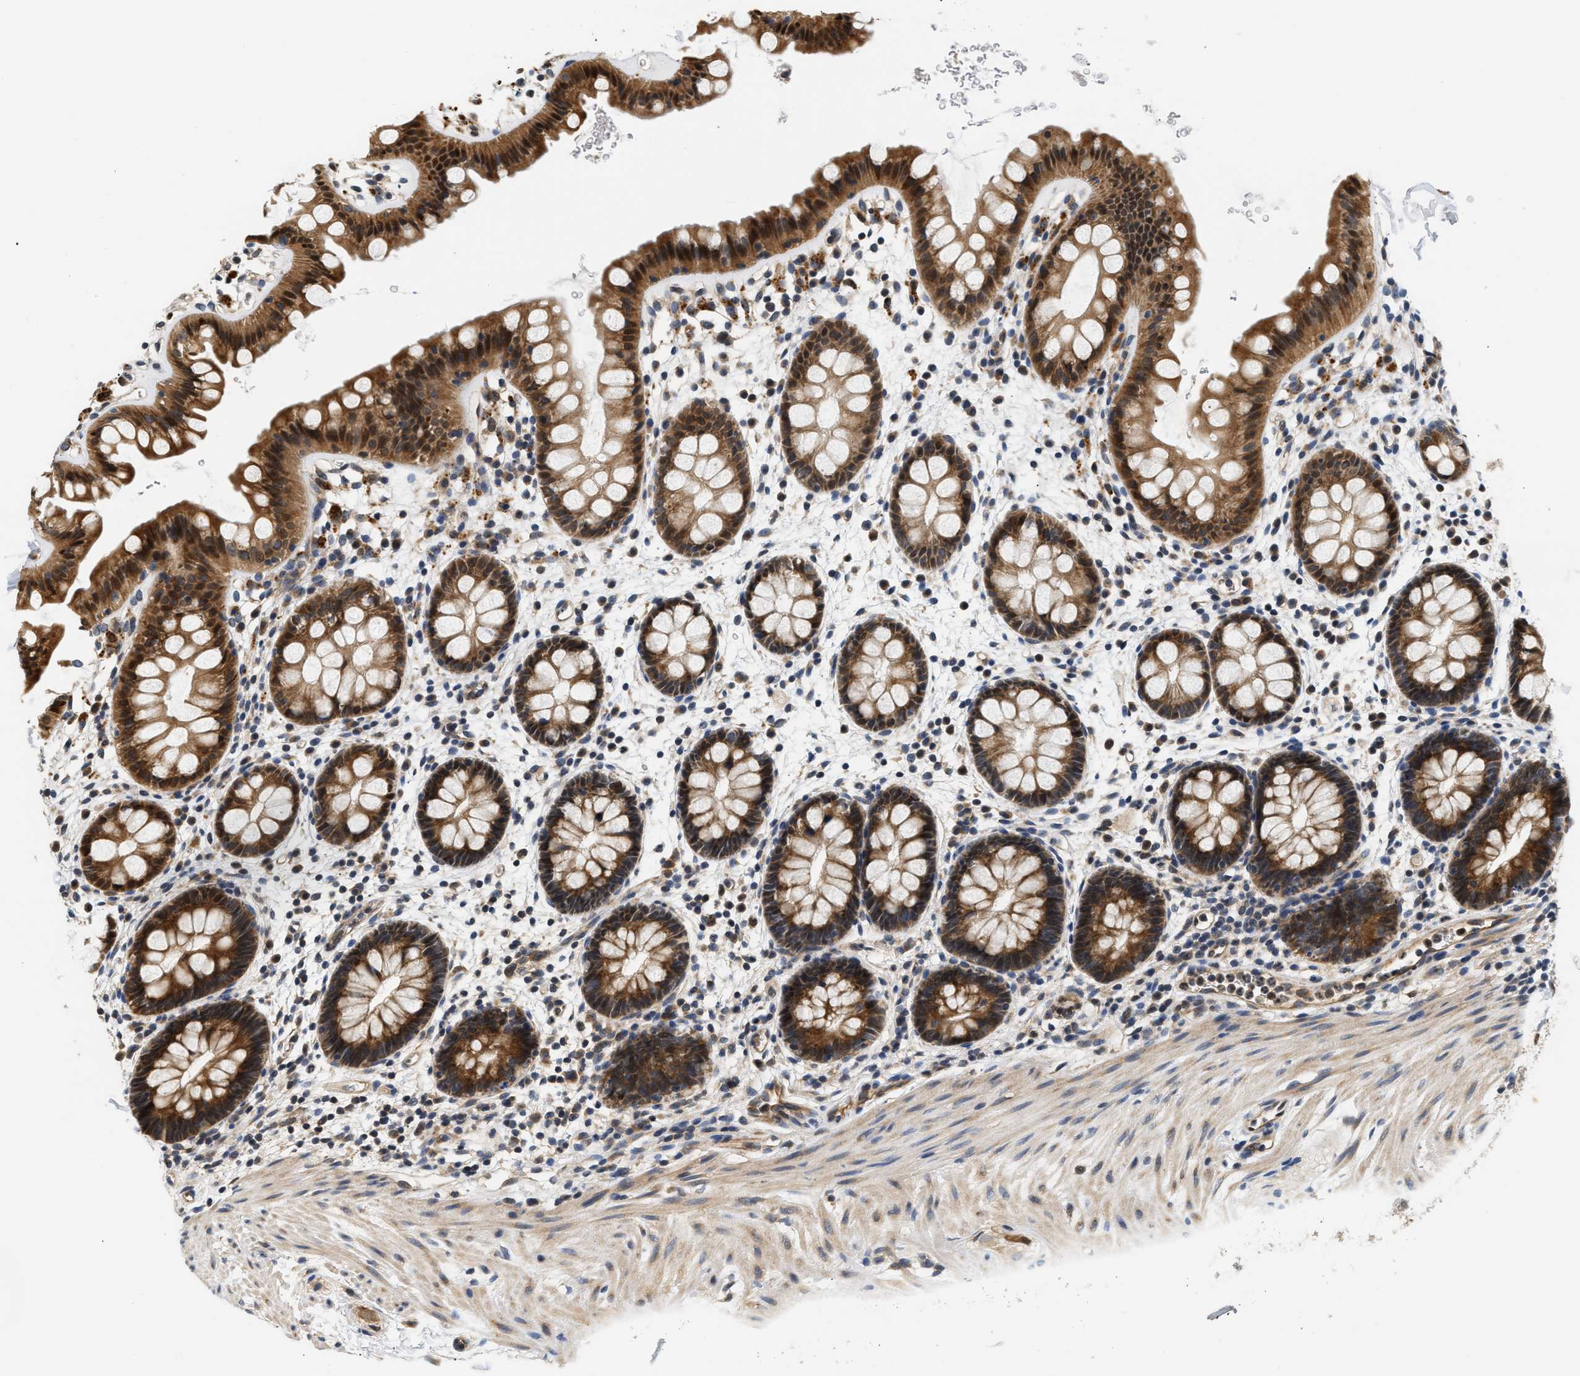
{"staining": {"intensity": "moderate", "quantity": ">75%", "location": "cytoplasmic/membranous"}, "tissue": "rectum", "cell_type": "Glandular cells", "image_type": "normal", "snomed": [{"axis": "morphology", "description": "Normal tissue, NOS"}, {"axis": "topography", "description": "Rectum"}], "caption": "Human rectum stained for a protein (brown) reveals moderate cytoplasmic/membranous positive positivity in approximately >75% of glandular cells.", "gene": "TNIP2", "patient": {"sex": "female", "age": 24}}